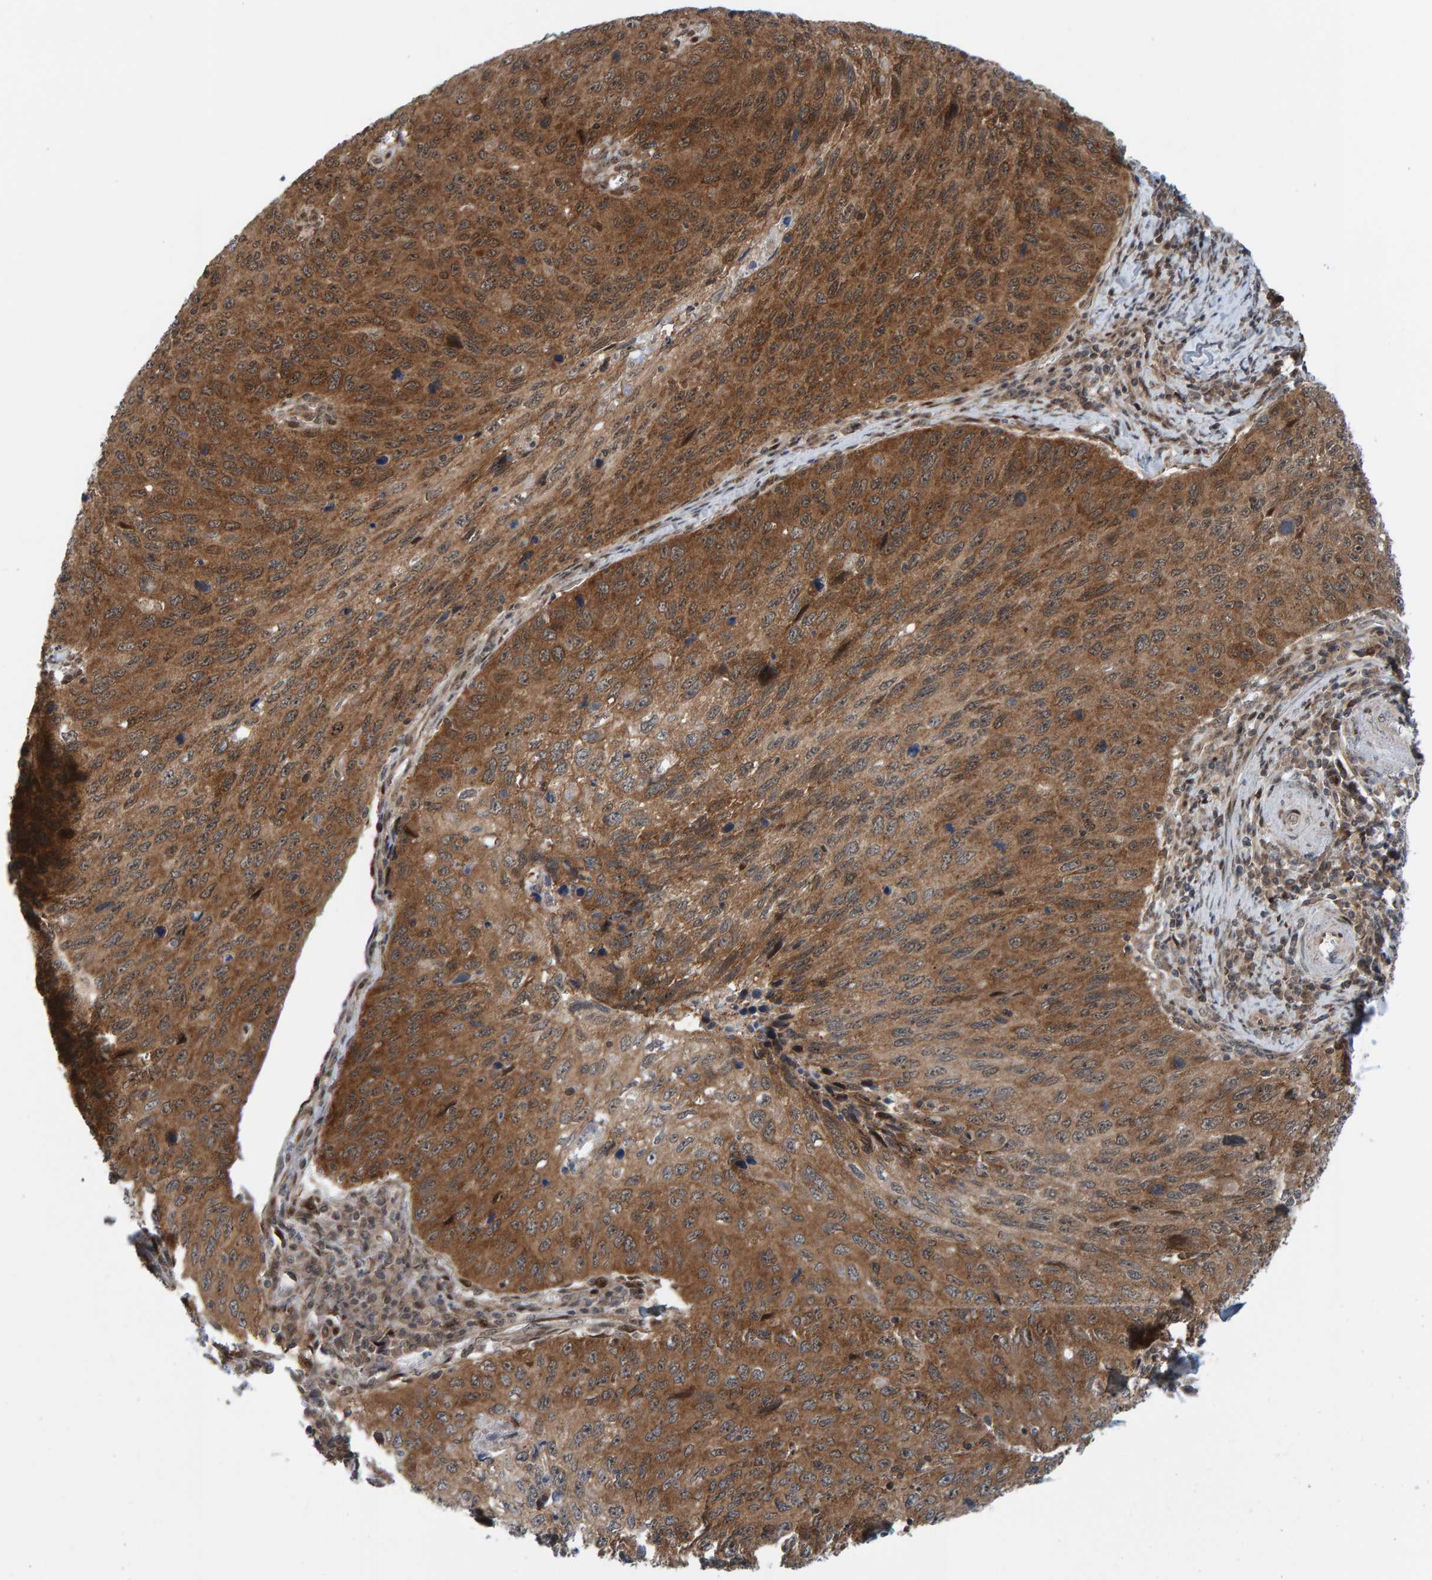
{"staining": {"intensity": "moderate", "quantity": ">75%", "location": "cytoplasmic/membranous"}, "tissue": "cervical cancer", "cell_type": "Tumor cells", "image_type": "cancer", "snomed": [{"axis": "morphology", "description": "Squamous cell carcinoma, NOS"}, {"axis": "topography", "description": "Cervix"}], "caption": "High-power microscopy captured an immunohistochemistry (IHC) histopathology image of cervical squamous cell carcinoma, revealing moderate cytoplasmic/membranous expression in approximately >75% of tumor cells. The protein is shown in brown color, while the nuclei are stained blue.", "gene": "ZNF366", "patient": {"sex": "female", "age": 53}}